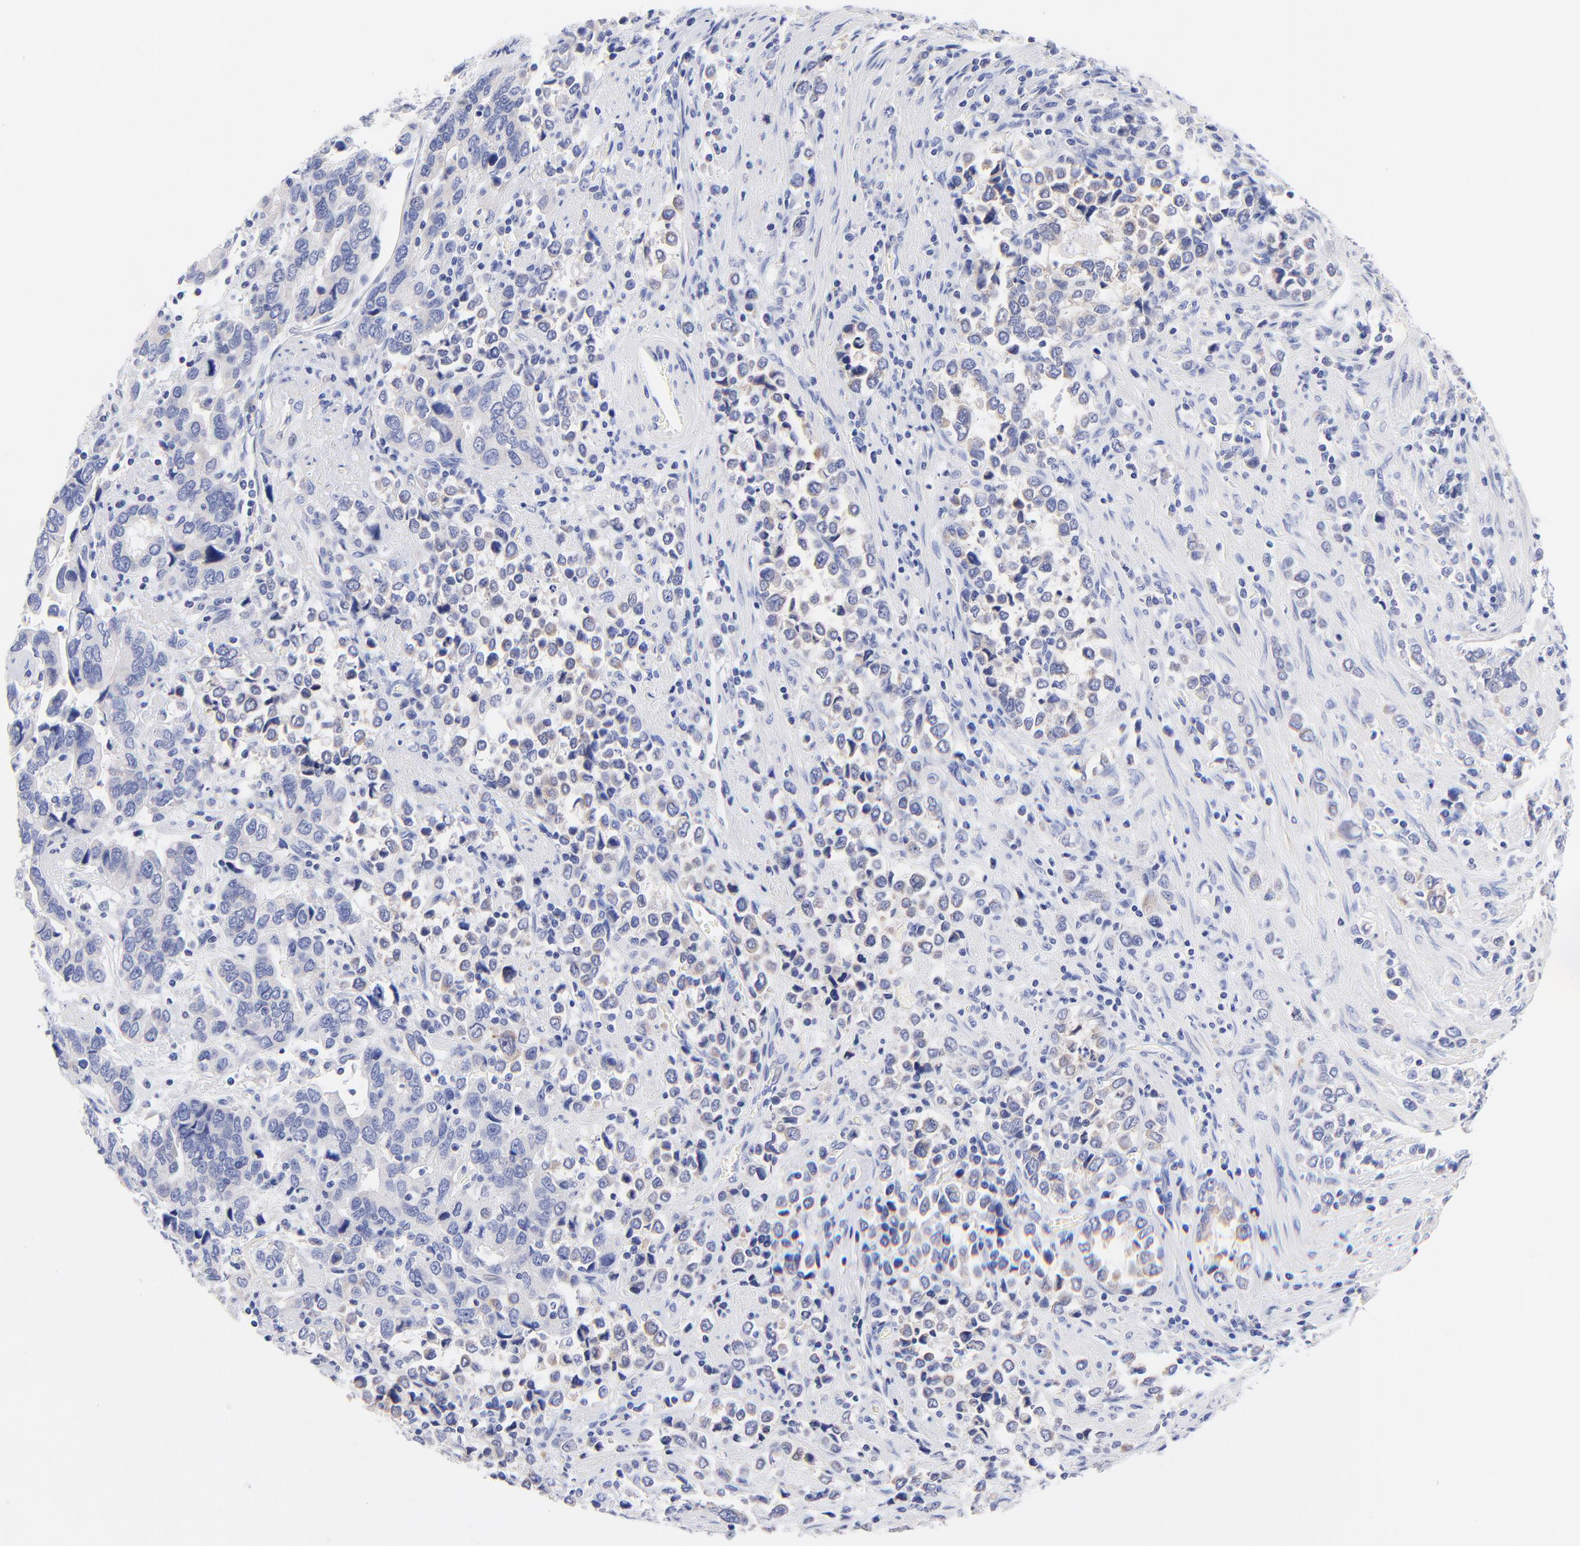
{"staining": {"intensity": "weak", "quantity": "<25%", "location": "cytoplasmic/membranous"}, "tissue": "stomach cancer", "cell_type": "Tumor cells", "image_type": "cancer", "snomed": [{"axis": "morphology", "description": "Adenocarcinoma, NOS"}, {"axis": "topography", "description": "Stomach, upper"}], "caption": "There is no significant staining in tumor cells of stomach adenocarcinoma. (Immunohistochemistry, brightfield microscopy, high magnification).", "gene": "EBP", "patient": {"sex": "male", "age": 76}}